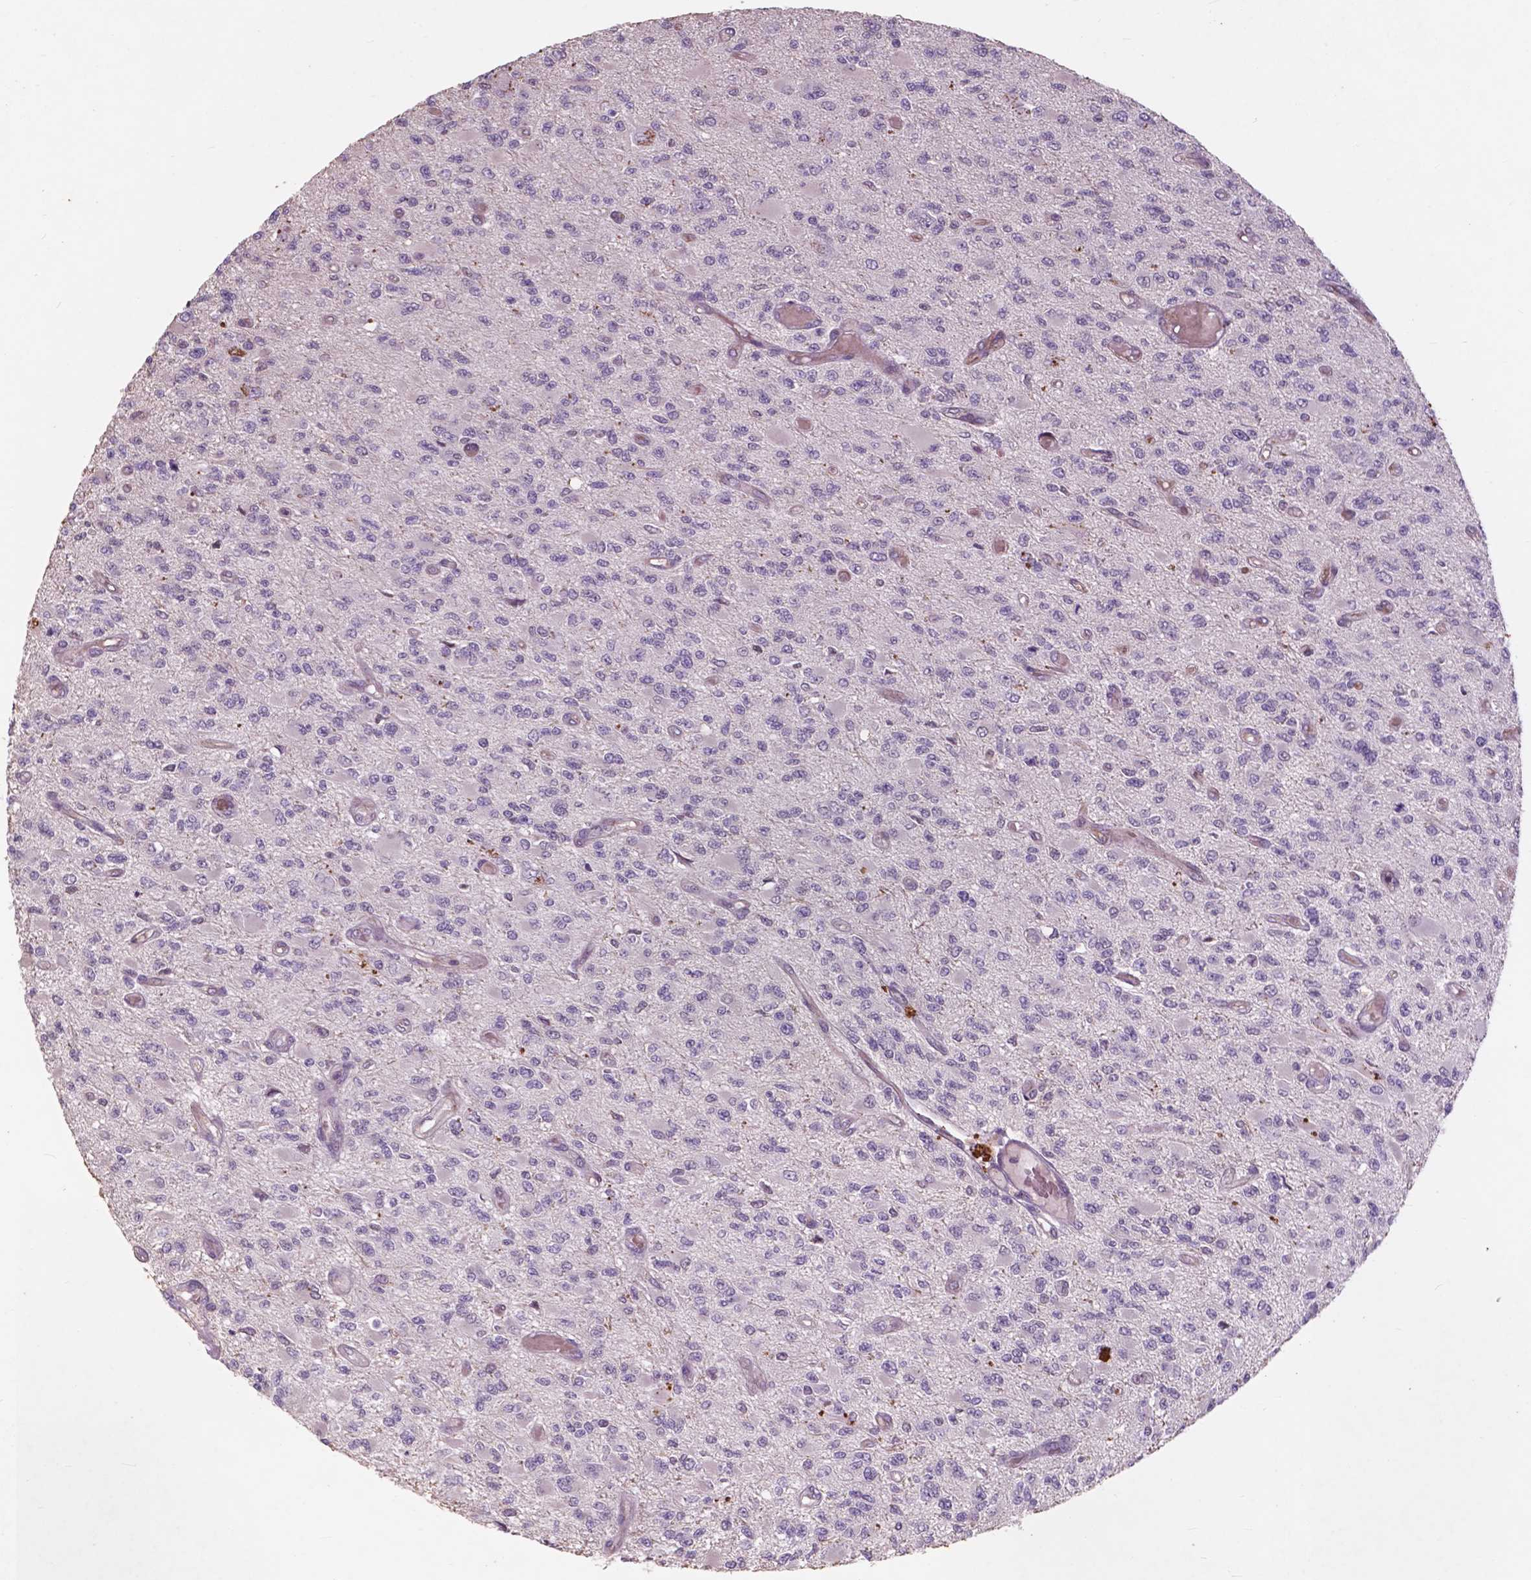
{"staining": {"intensity": "negative", "quantity": "none", "location": "none"}, "tissue": "glioma", "cell_type": "Tumor cells", "image_type": "cancer", "snomed": [{"axis": "morphology", "description": "Glioma, malignant, High grade"}, {"axis": "topography", "description": "Brain"}], "caption": "Histopathology image shows no protein staining in tumor cells of malignant glioma (high-grade) tissue. (Brightfield microscopy of DAB (3,3'-diaminobenzidine) immunohistochemistry (IHC) at high magnification).", "gene": "RFPL4B", "patient": {"sex": "female", "age": 63}}